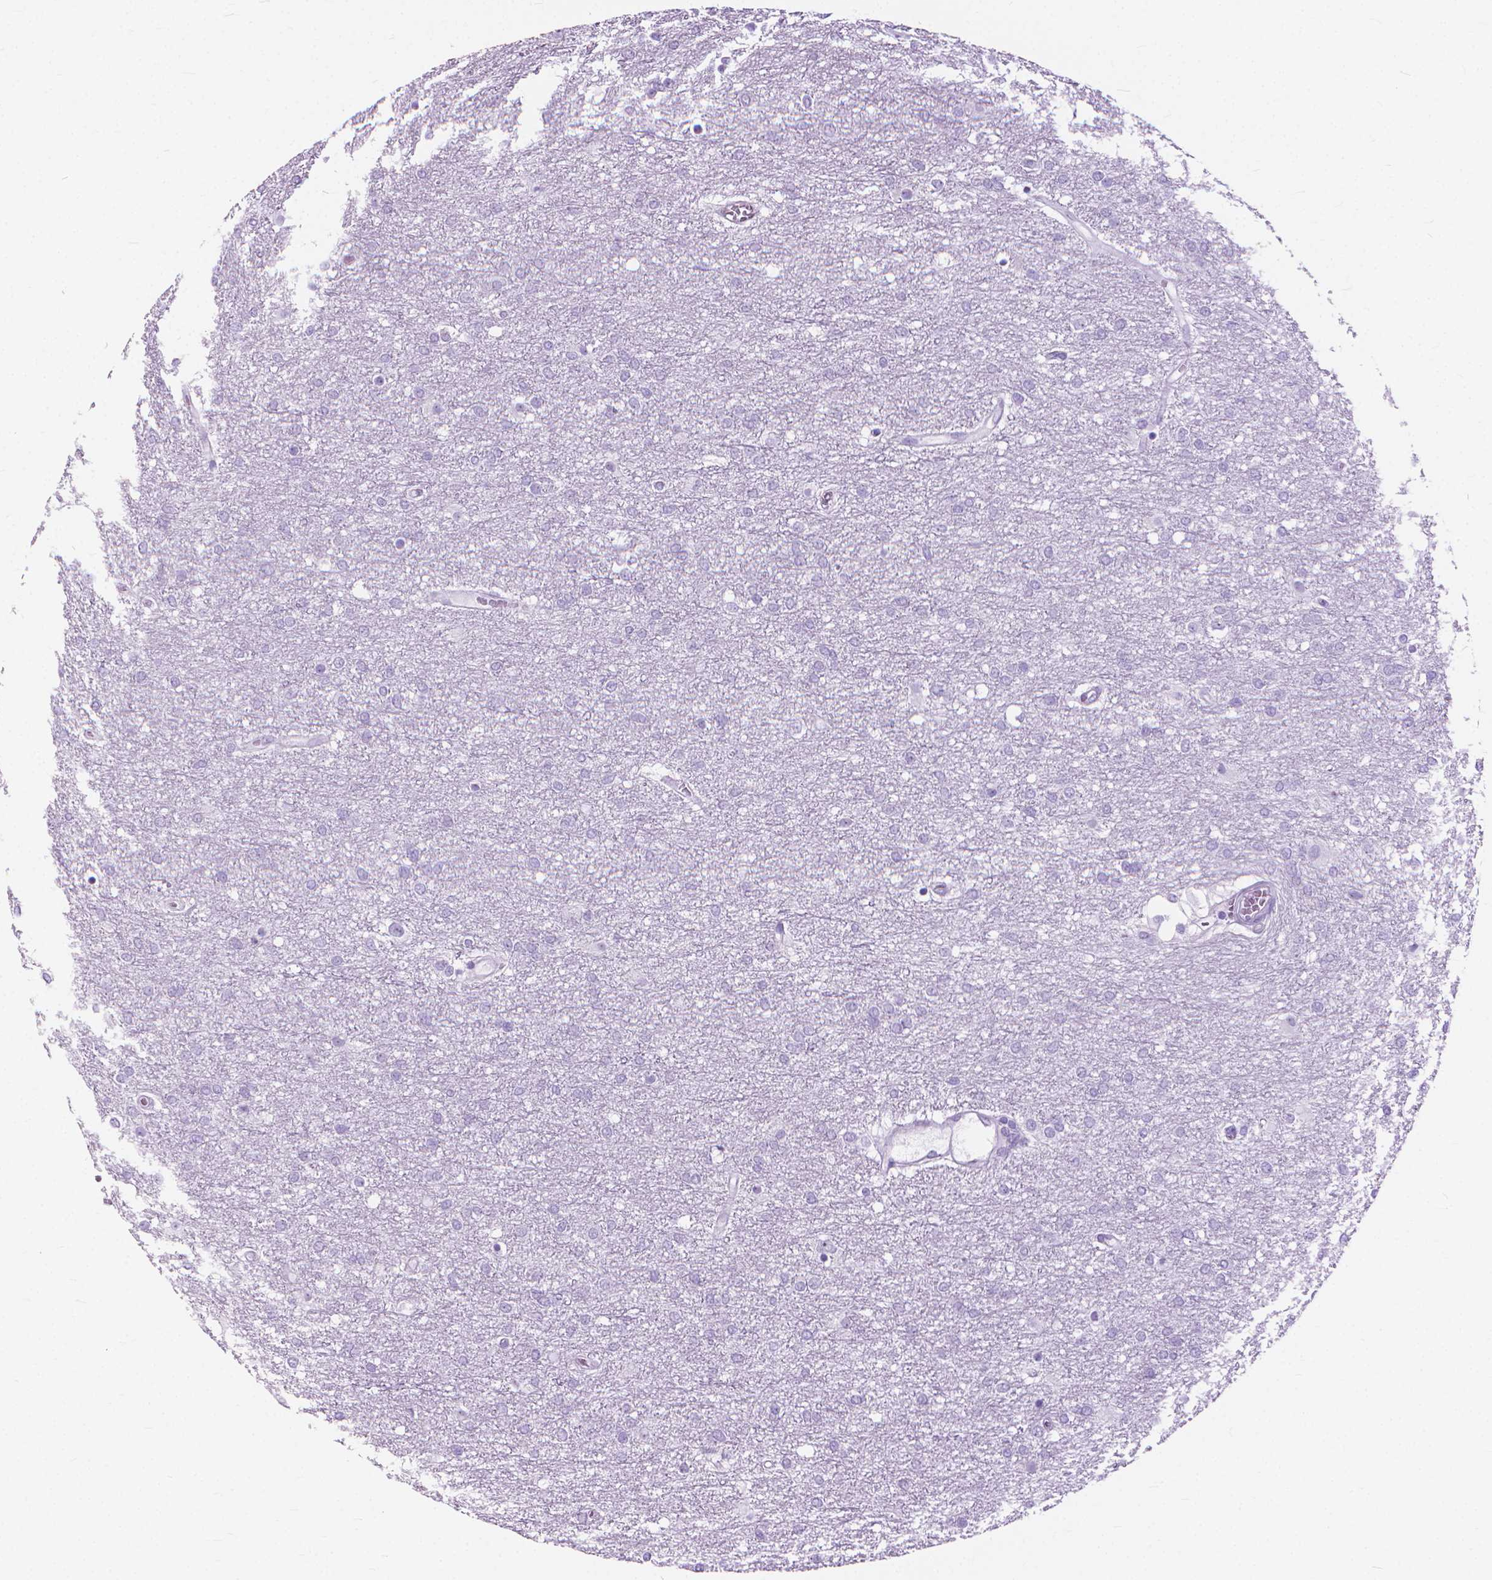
{"staining": {"intensity": "negative", "quantity": "none", "location": "none"}, "tissue": "glioma", "cell_type": "Tumor cells", "image_type": "cancer", "snomed": [{"axis": "morphology", "description": "Glioma, malignant, High grade"}, {"axis": "topography", "description": "Brain"}], "caption": "High magnification brightfield microscopy of malignant high-grade glioma stained with DAB (brown) and counterstained with hematoxylin (blue): tumor cells show no significant staining.", "gene": "HTR2B", "patient": {"sex": "female", "age": 61}}